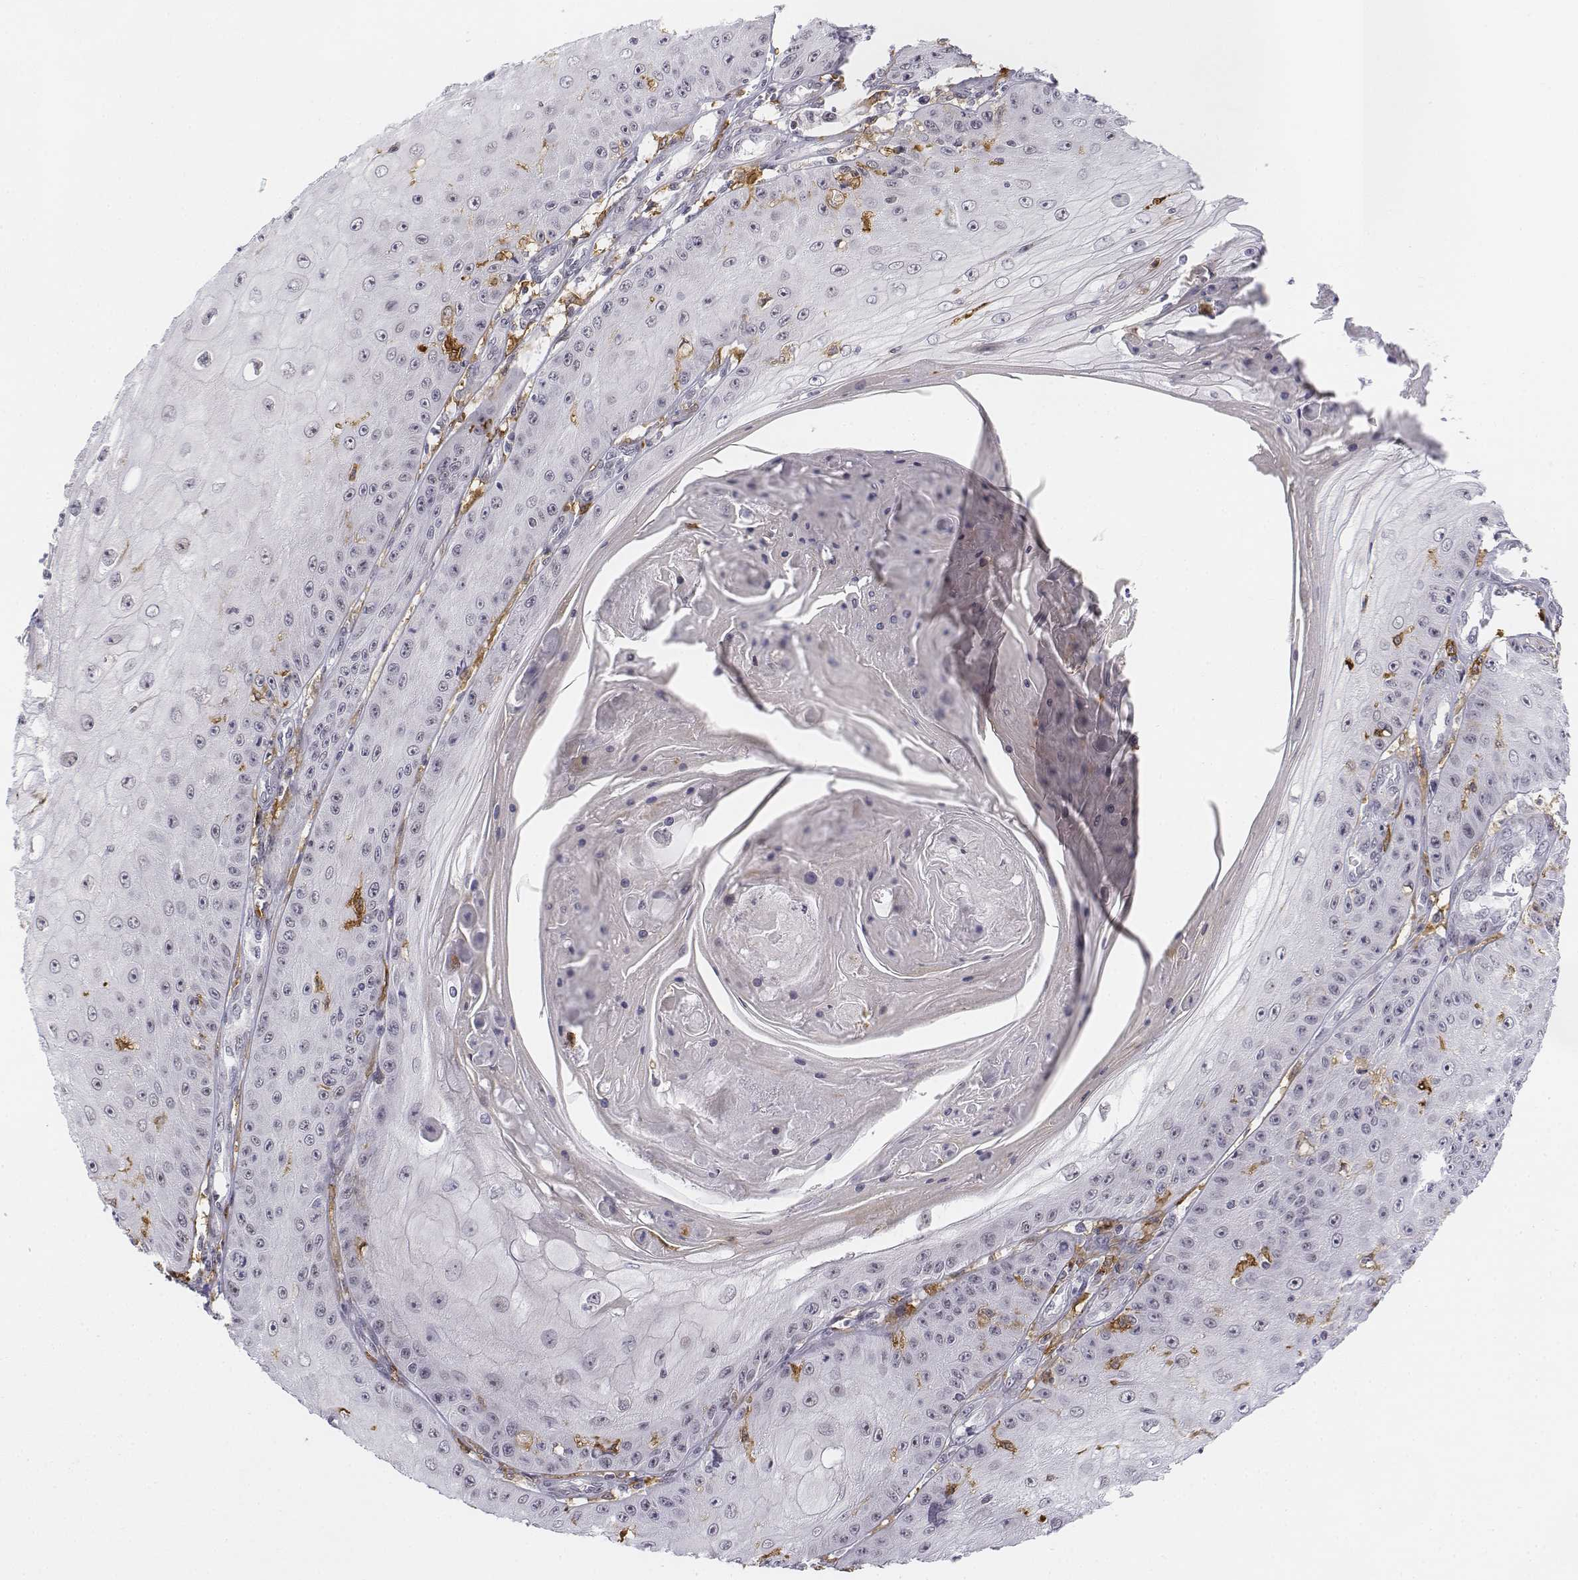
{"staining": {"intensity": "negative", "quantity": "none", "location": "none"}, "tissue": "skin cancer", "cell_type": "Tumor cells", "image_type": "cancer", "snomed": [{"axis": "morphology", "description": "Squamous cell carcinoma, NOS"}, {"axis": "topography", "description": "Skin"}], "caption": "DAB (3,3'-diaminobenzidine) immunohistochemical staining of skin cancer exhibits no significant staining in tumor cells. Brightfield microscopy of IHC stained with DAB (brown) and hematoxylin (blue), captured at high magnification.", "gene": "CD14", "patient": {"sex": "male", "age": 70}}